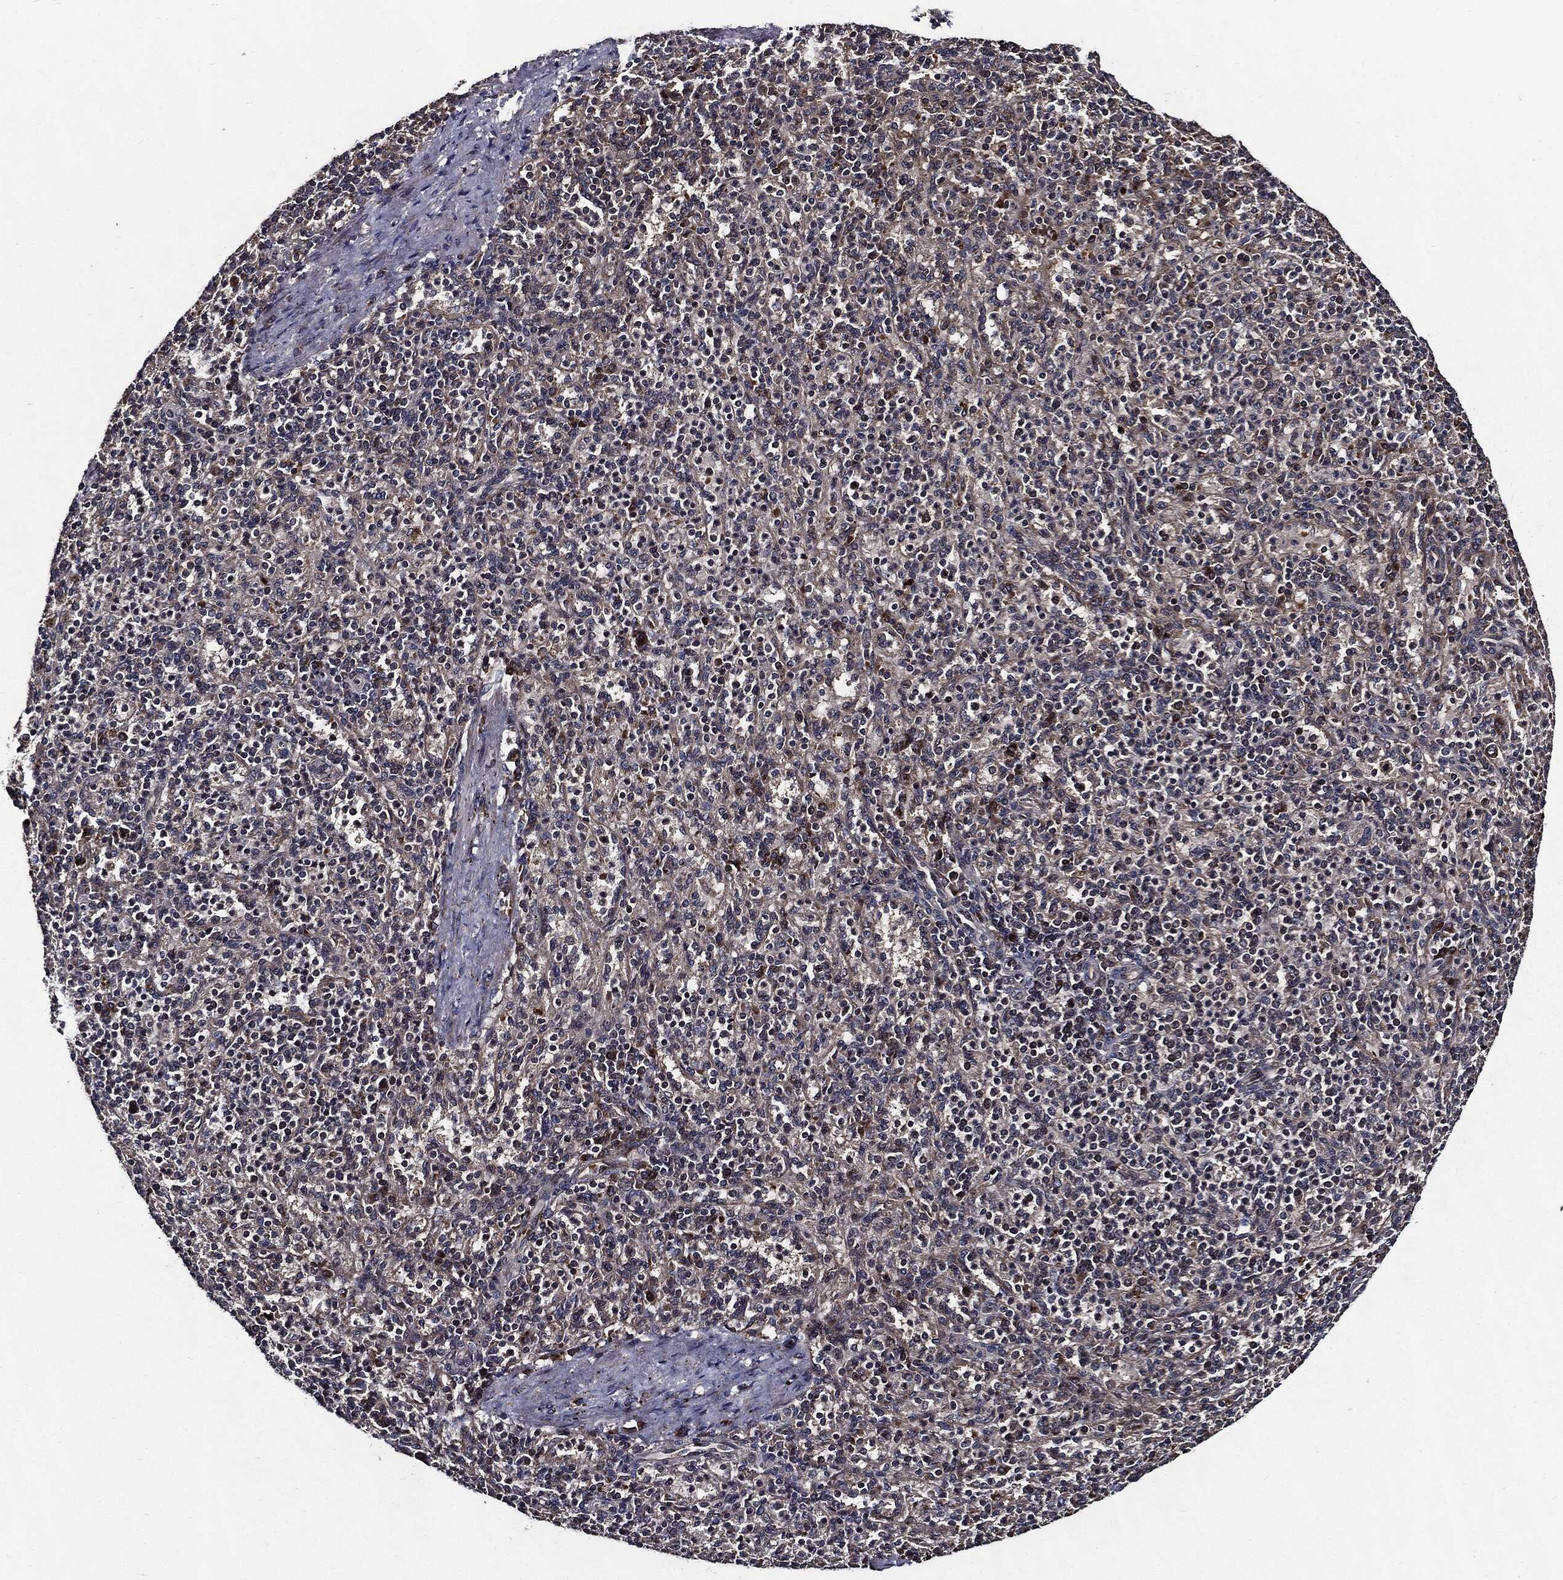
{"staining": {"intensity": "negative", "quantity": "none", "location": "none"}, "tissue": "spleen", "cell_type": "Cells in red pulp", "image_type": "normal", "snomed": [{"axis": "morphology", "description": "Normal tissue, NOS"}, {"axis": "topography", "description": "Spleen"}], "caption": "Protein analysis of unremarkable spleen demonstrates no significant expression in cells in red pulp. (DAB (3,3'-diaminobenzidine) immunohistochemistry (IHC) with hematoxylin counter stain).", "gene": "HTT", "patient": {"sex": "female", "age": 74}}